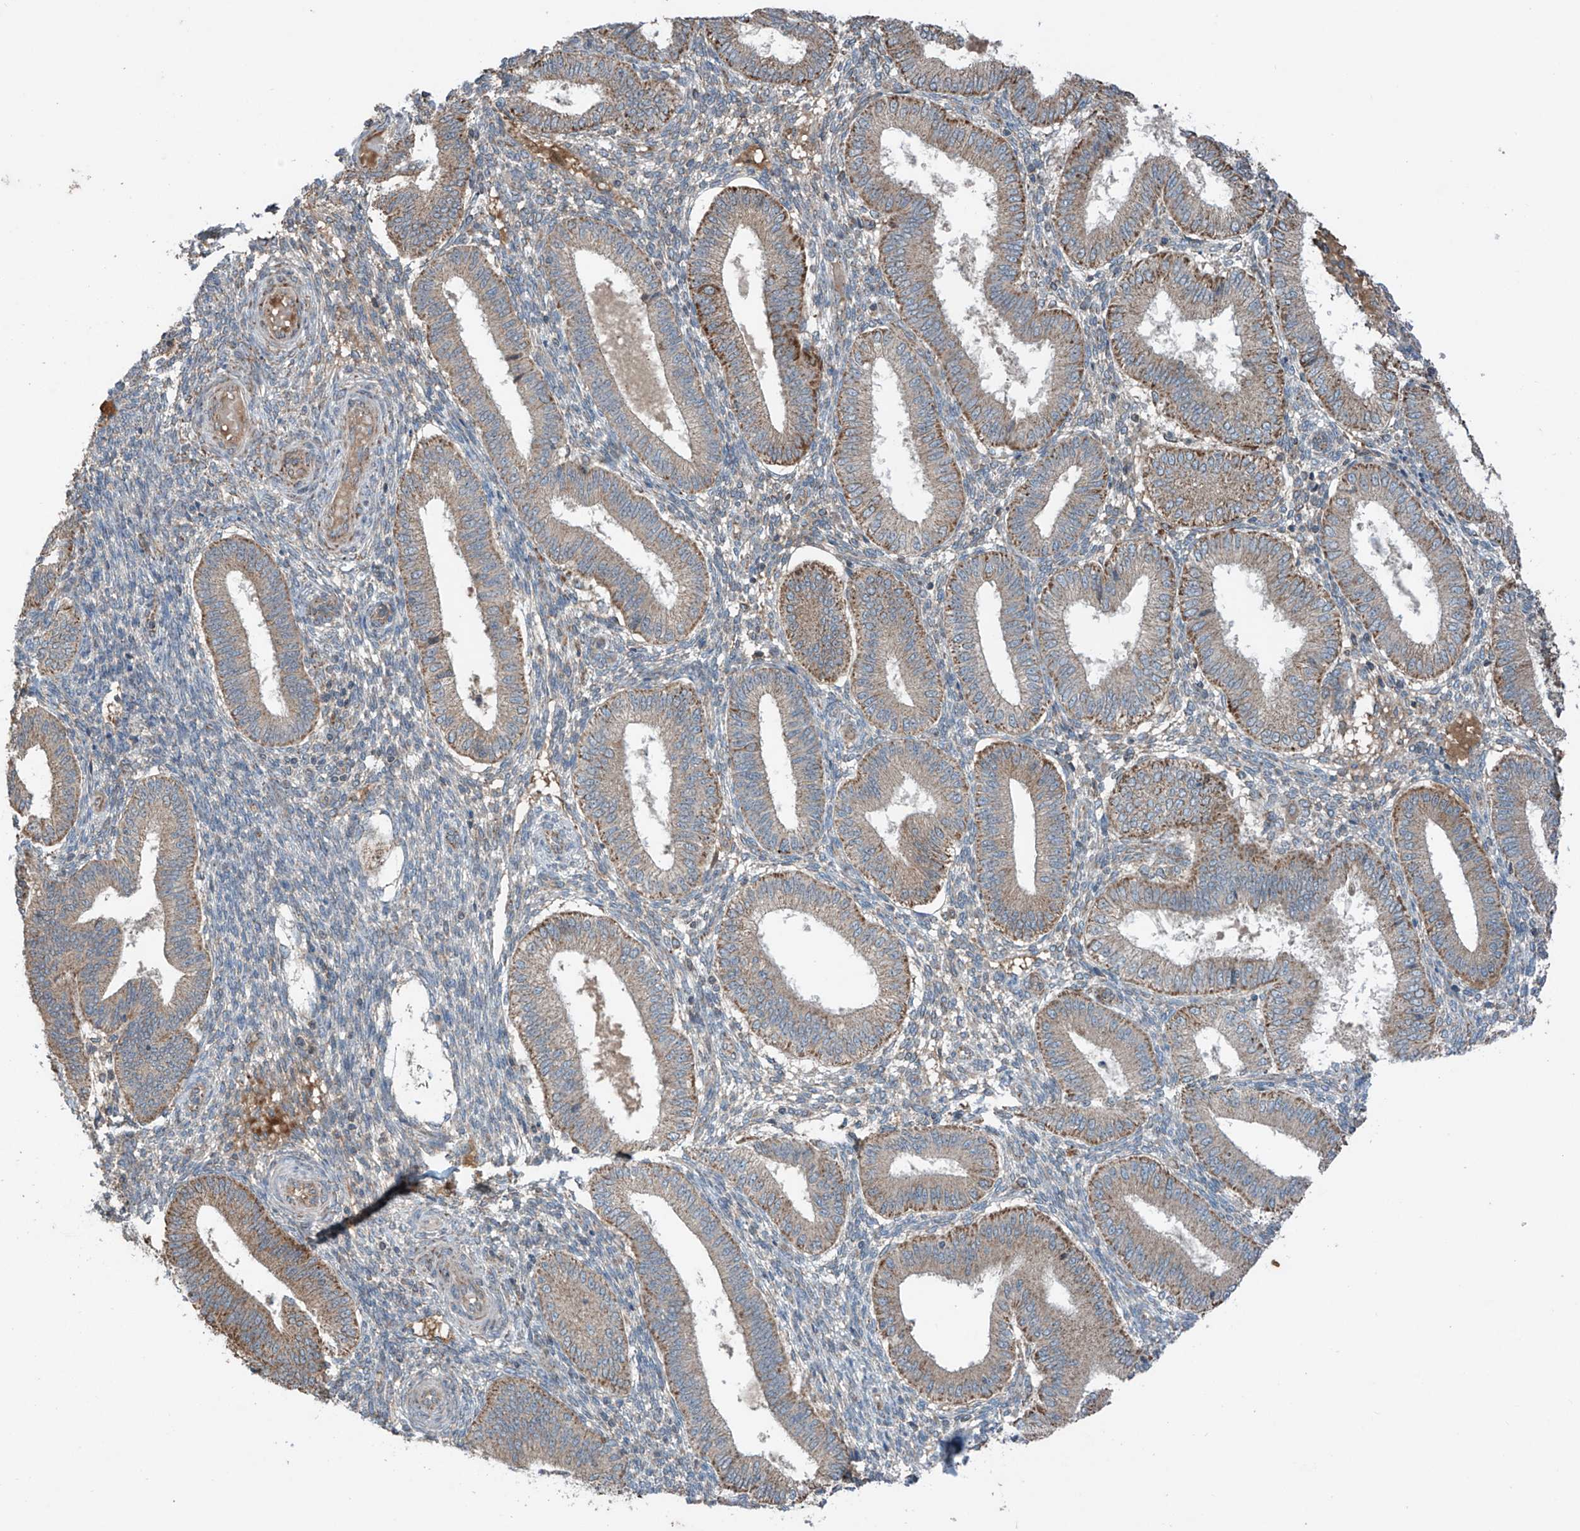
{"staining": {"intensity": "weak", "quantity": "25%-75%", "location": "cytoplasmic/membranous"}, "tissue": "endometrium", "cell_type": "Cells in endometrial stroma", "image_type": "normal", "snomed": [{"axis": "morphology", "description": "Normal tissue, NOS"}, {"axis": "topography", "description": "Endometrium"}], "caption": "Immunohistochemistry (IHC) (DAB) staining of normal endometrium demonstrates weak cytoplasmic/membranous protein staining in approximately 25%-75% of cells in endometrial stroma. (IHC, brightfield microscopy, high magnification).", "gene": "SAMD3", "patient": {"sex": "female", "age": 39}}